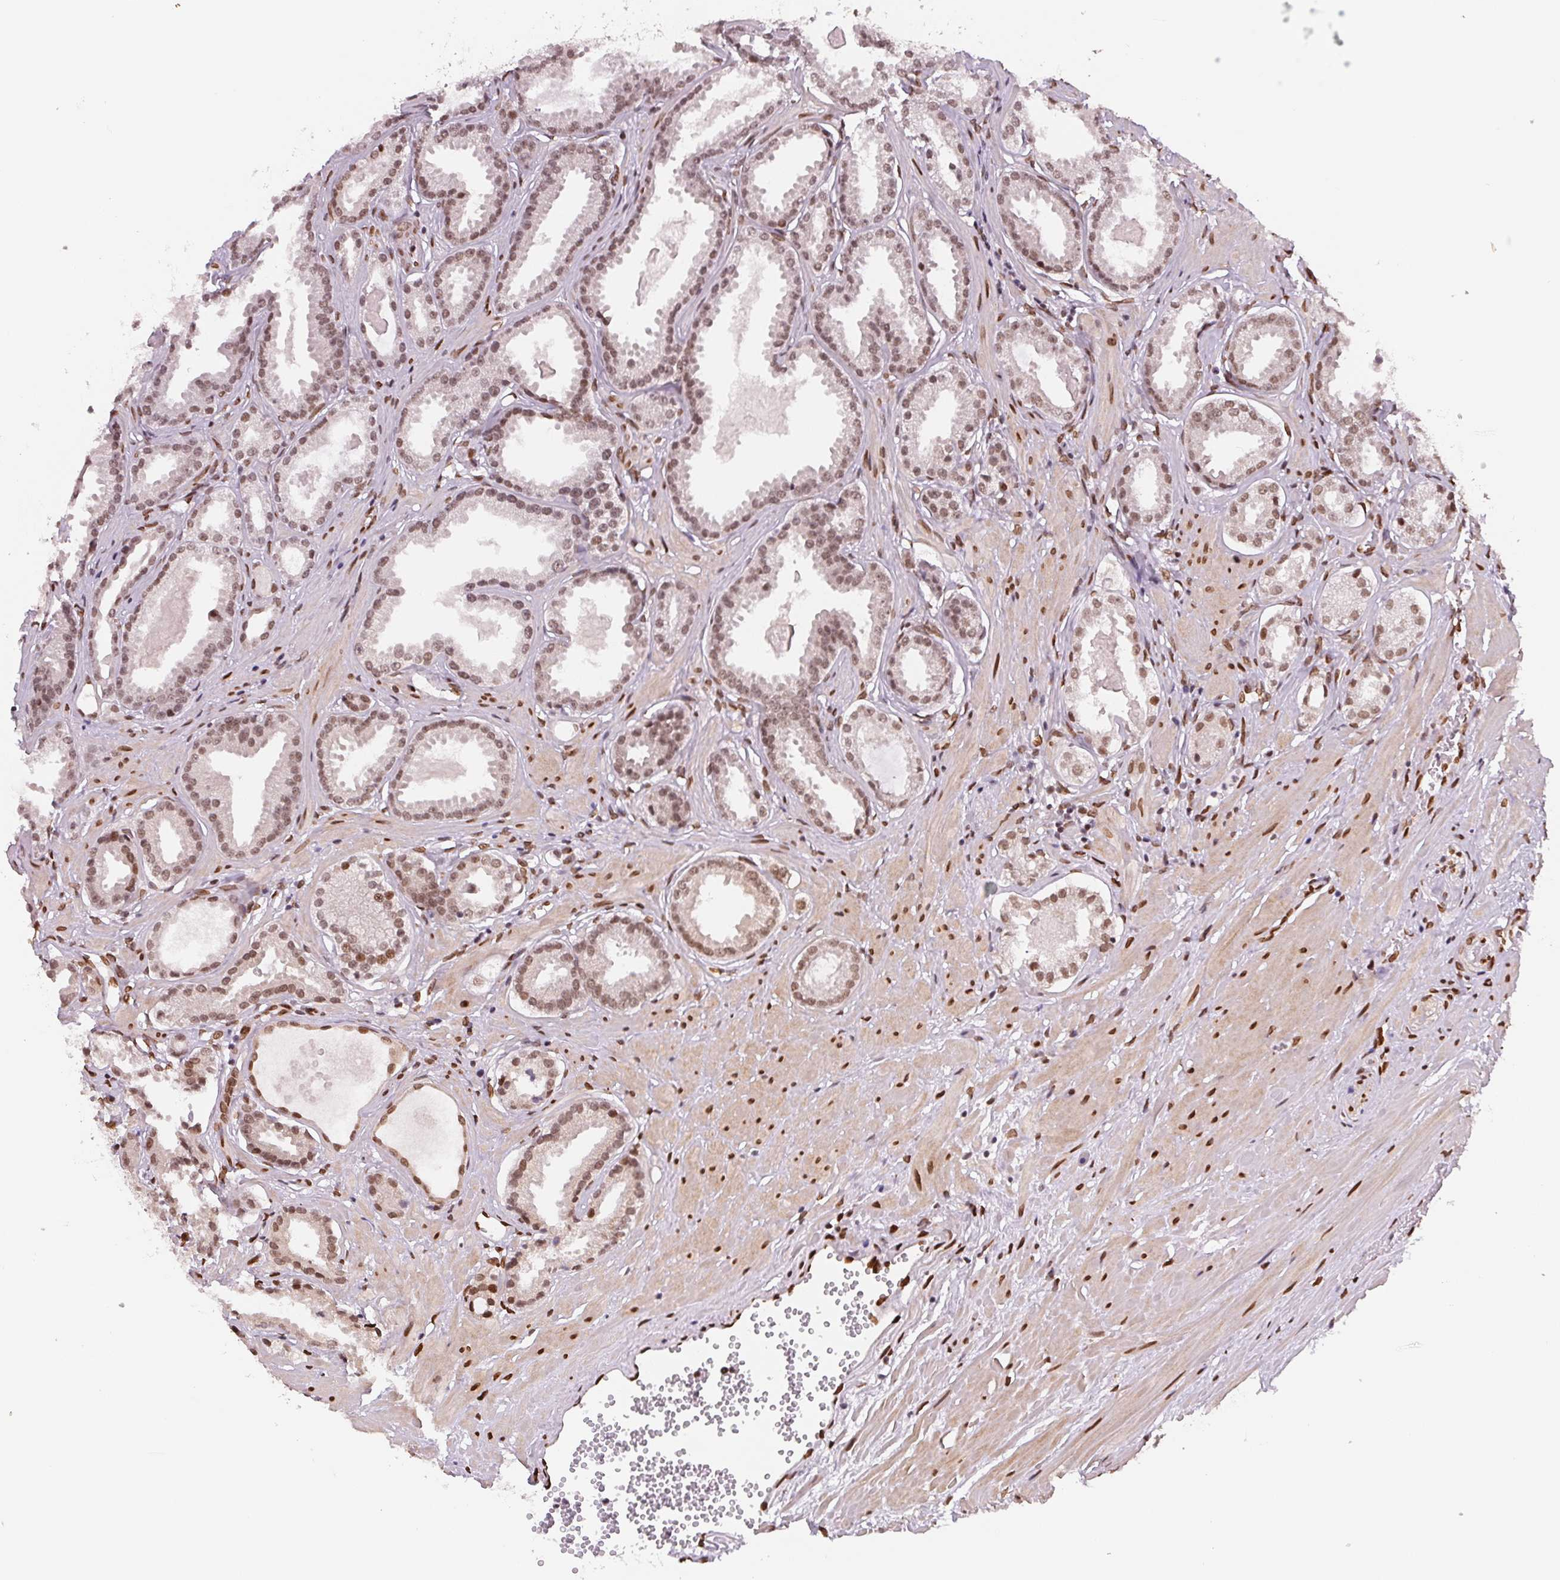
{"staining": {"intensity": "moderate", "quantity": ">75%", "location": "nuclear"}, "tissue": "prostate cancer", "cell_type": "Tumor cells", "image_type": "cancer", "snomed": [{"axis": "morphology", "description": "Adenocarcinoma, NOS"}, {"axis": "morphology", "description": "Adenocarcinoma, Low grade"}, {"axis": "topography", "description": "Prostate"}], "caption": "DAB (3,3'-diaminobenzidine) immunohistochemical staining of human low-grade adenocarcinoma (prostate) reveals moderate nuclear protein expression in approximately >75% of tumor cells. (DAB = brown stain, brightfield microscopy at high magnification).", "gene": "SAP30BP", "patient": {"sex": "male", "age": 64}}